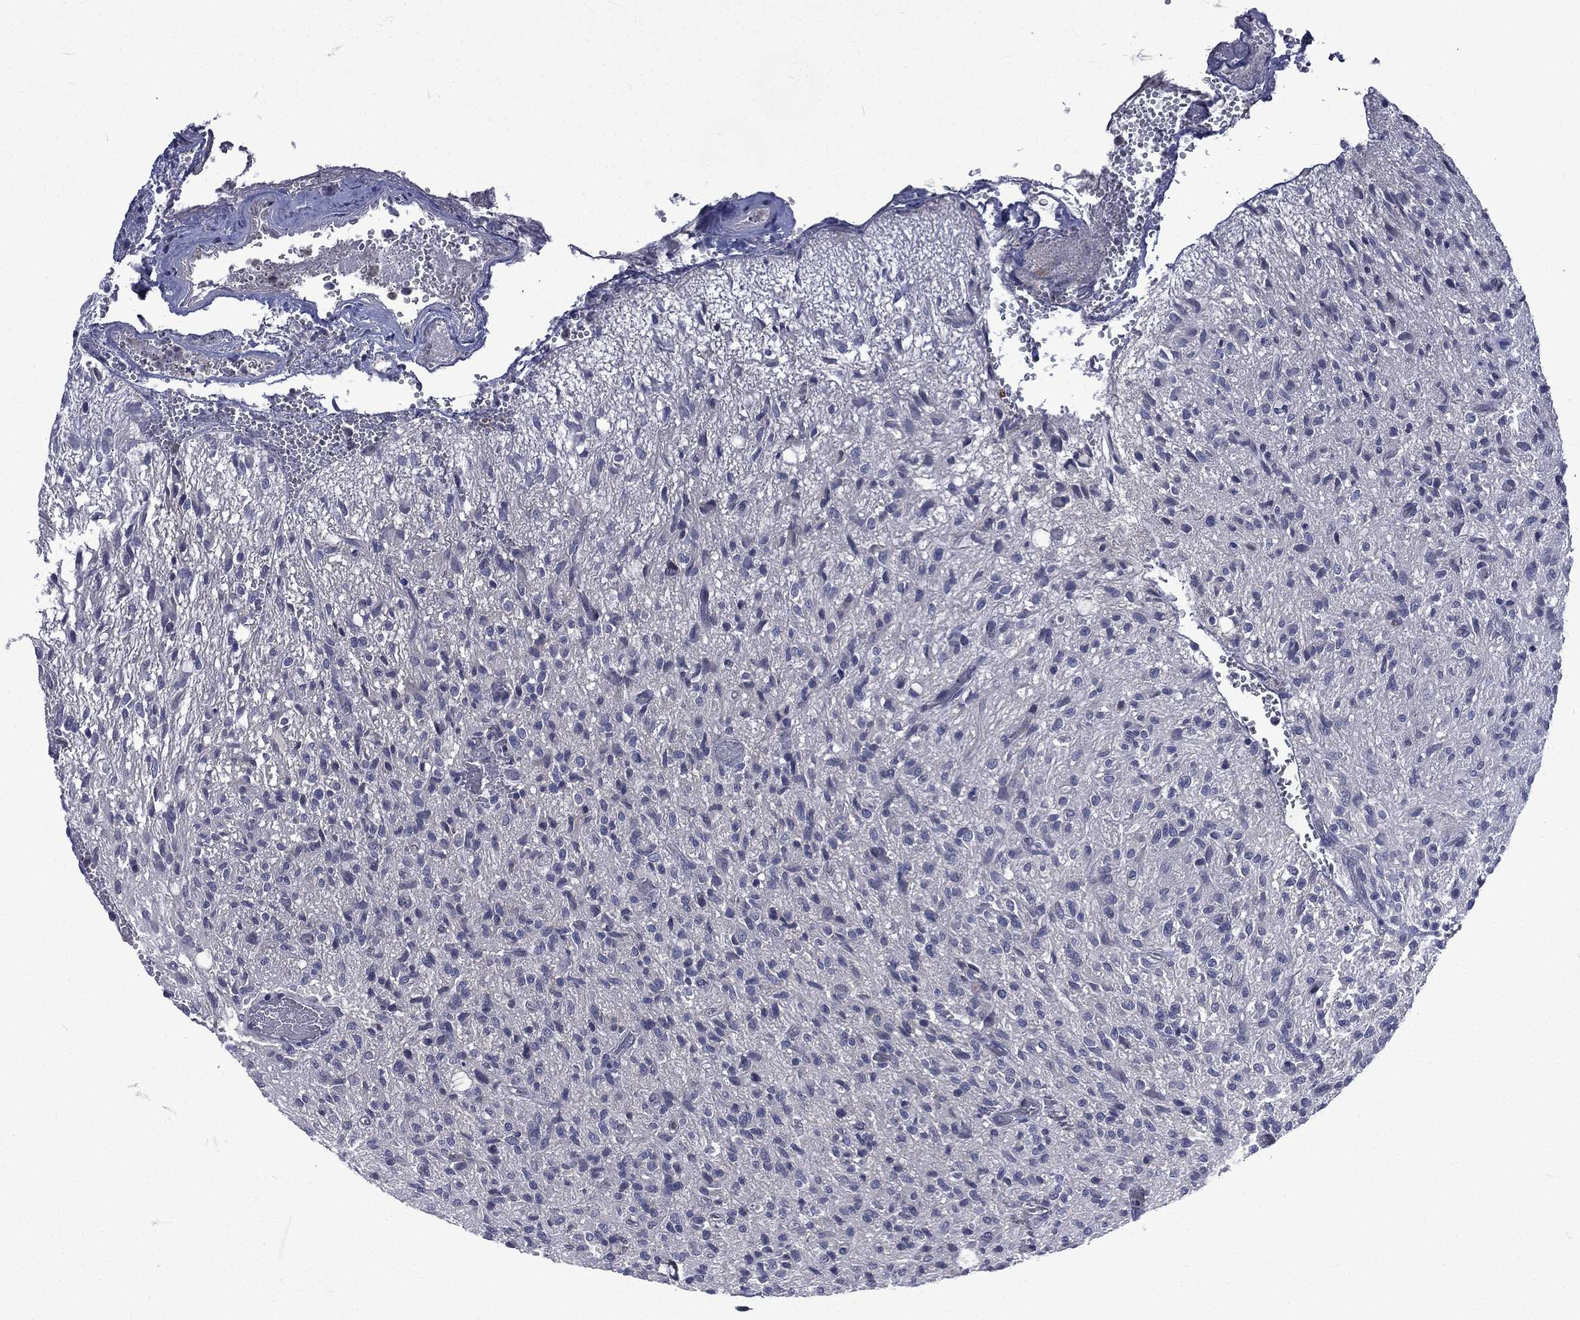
{"staining": {"intensity": "negative", "quantity": "none", "location": "none"}, "tissue": "glioma", "cell_type": "Tumor cells", "image_type": "cancer", "snomed": [{"axis": "morphology", "description": "Glioma, malignant, High grade"}, {"axis": "topography", "description": "Brain"}], "caption": "Immunohistochemical staining of high-grade glioma (malignant) reveals no significant positivity in tumor cells. (Stains: DAB (3,3'-diaminobenzidine) immunohistochemistry with hematoxylin counter stain, Microscopy: brightfield microscopy at high magnification).", "gene": "CA12", "patient": {"sex": "male", "age": 64}}